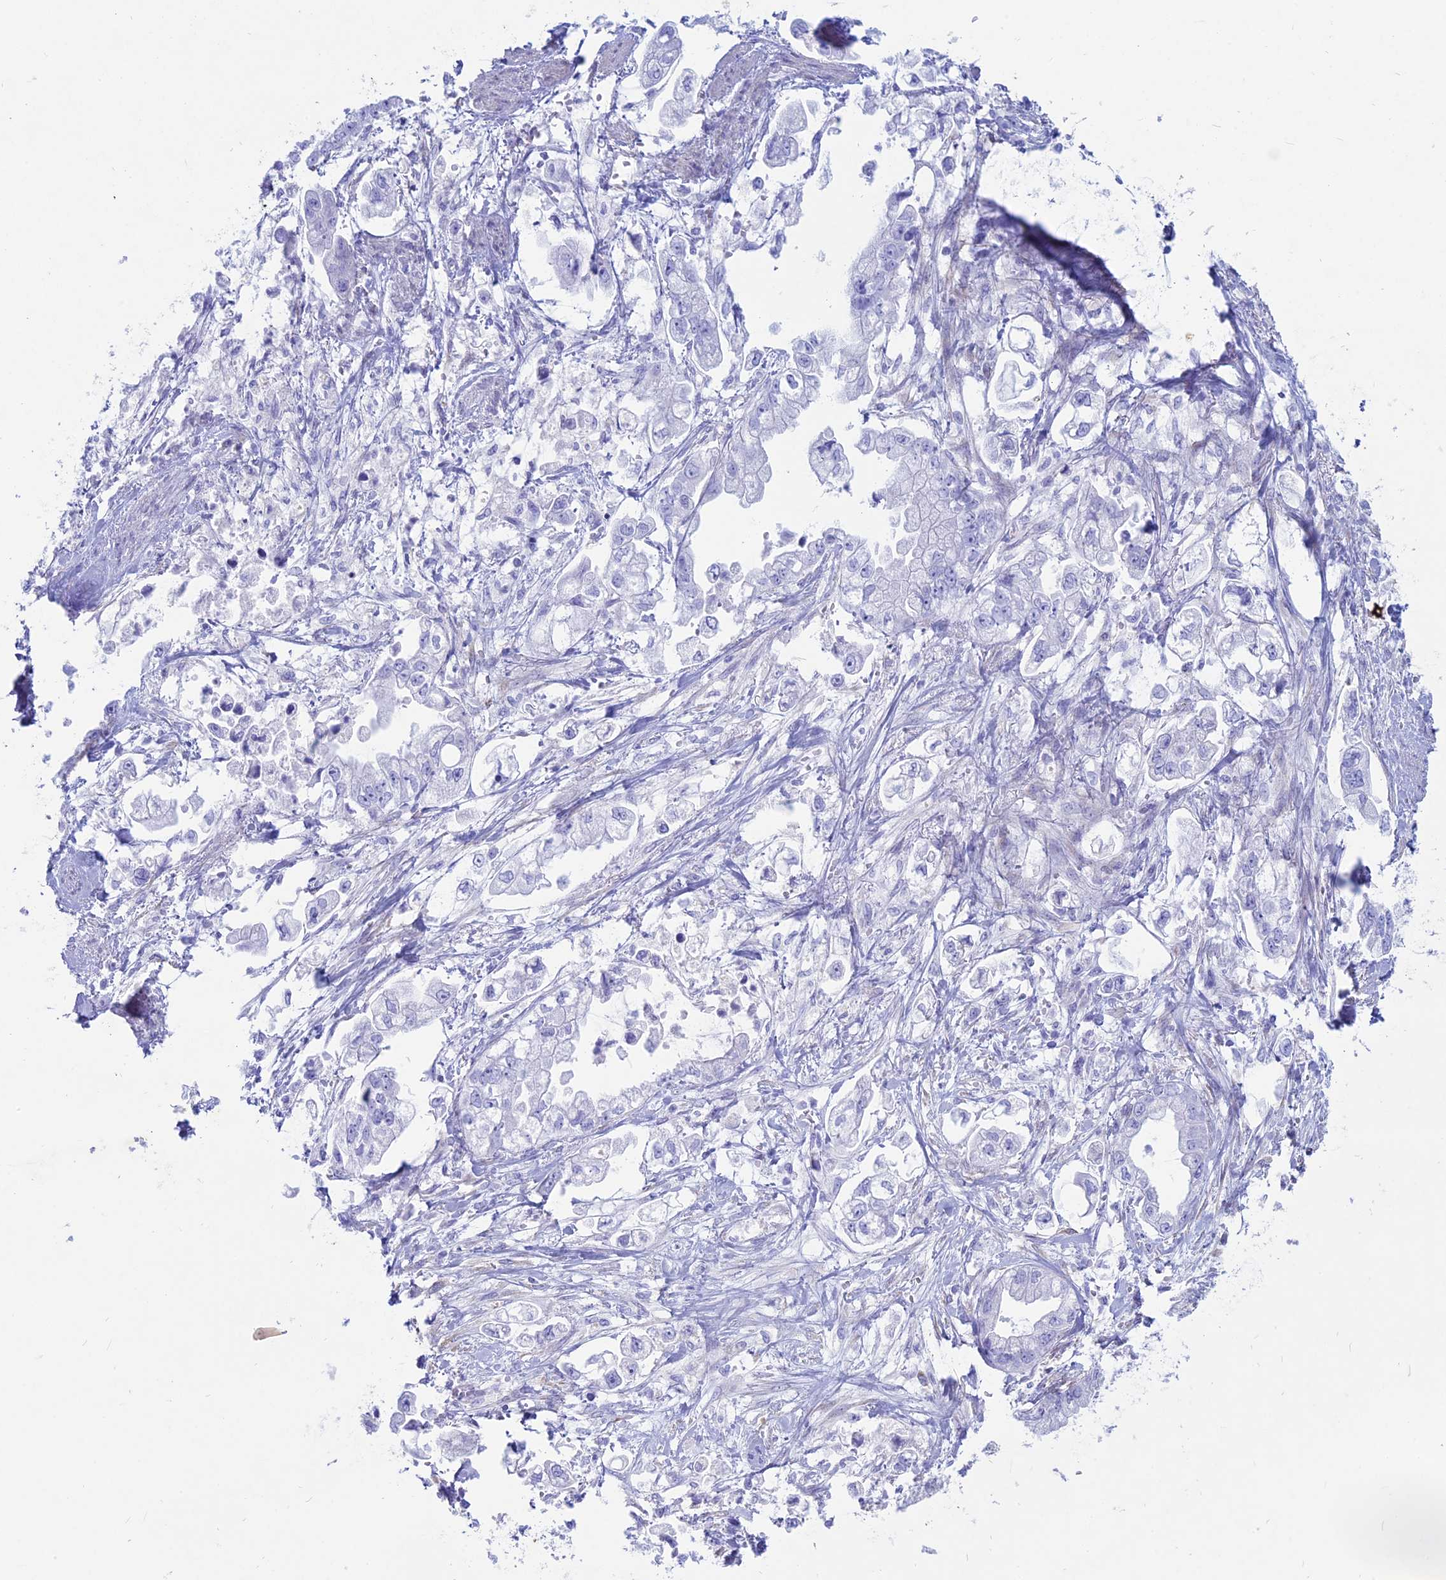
{"staining": {"intensity": "negative", "quantity": "none", "location": "none"}, "tissue": "stomach cancer", "cell_type": "Tumor cells", "image_type": "cancer", "snomed": [{"axis": "morphology", "description": "Adenocarcinoma, NOS"}, {"axis": "topography", "description": "Stomach"}], "caption": "Stomach adenocarcinoma was stained to show a protein in brown. There is no significant positivity in tumor cells.", "gene": "OR2AE1", "patient": {"sex": "male", "age": 62}}